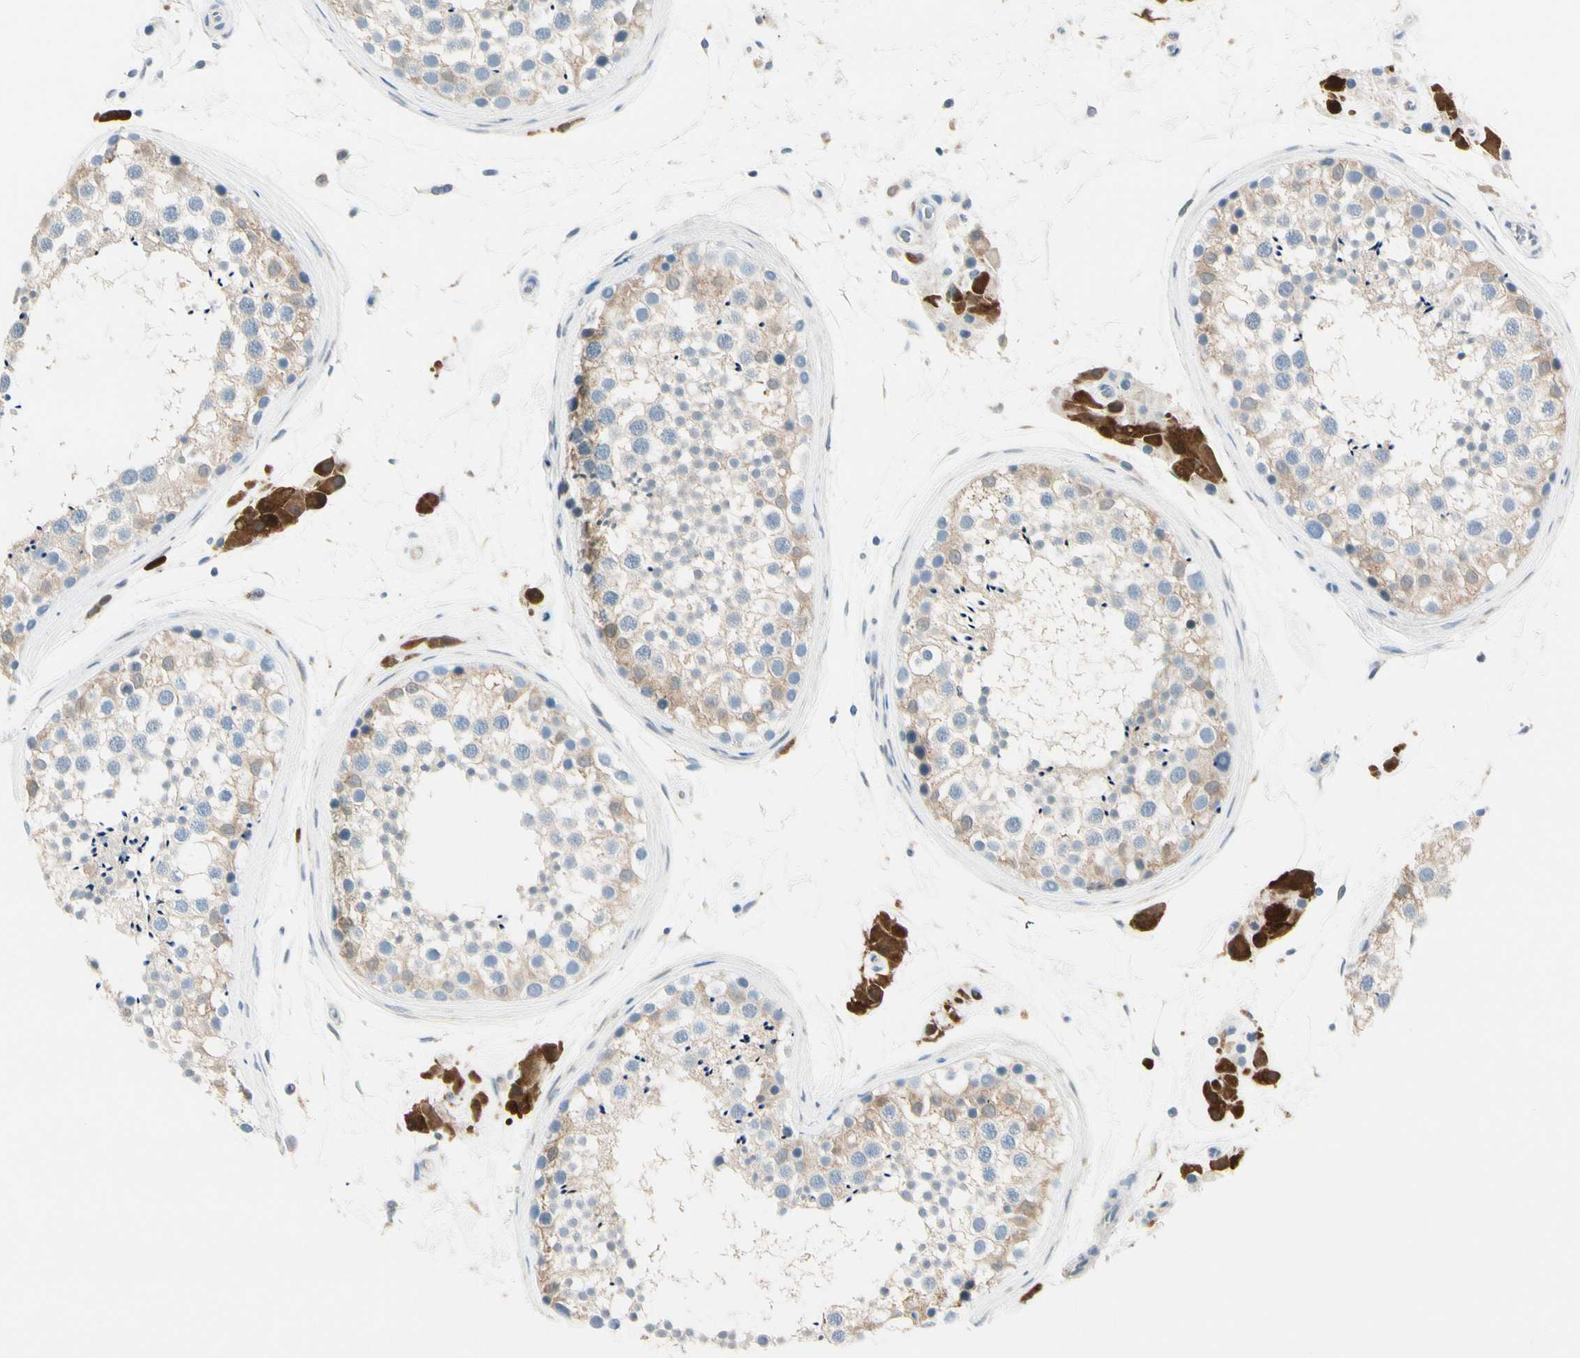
{"staining": {"intensity": "moderate", "quantity": "25%-75%", "location": "cytoplasmic/membranous"}, "tissue": "testis", "cell_type": "Cells in seminiferous ducts", "image_type": "normal", "snomed": [{"axis": "morphology", "description": "Normal tissue, NOS"}, {"axis": "topography", "description": "Testis"}], "caption": "Normal testis displays moderate cytoplasmic/membranous expression in about 25%-75% of cells in seminiferous ducts, visualized by immunohistochemistry. Using DAB (3,3'-diaminobenzidine) (brown) and hematoxylin (blue) stains, captured at high magnification using brightfield microscopy.", "gene": "PEBP1", "patient": {"sex": "male", "age": 46}}